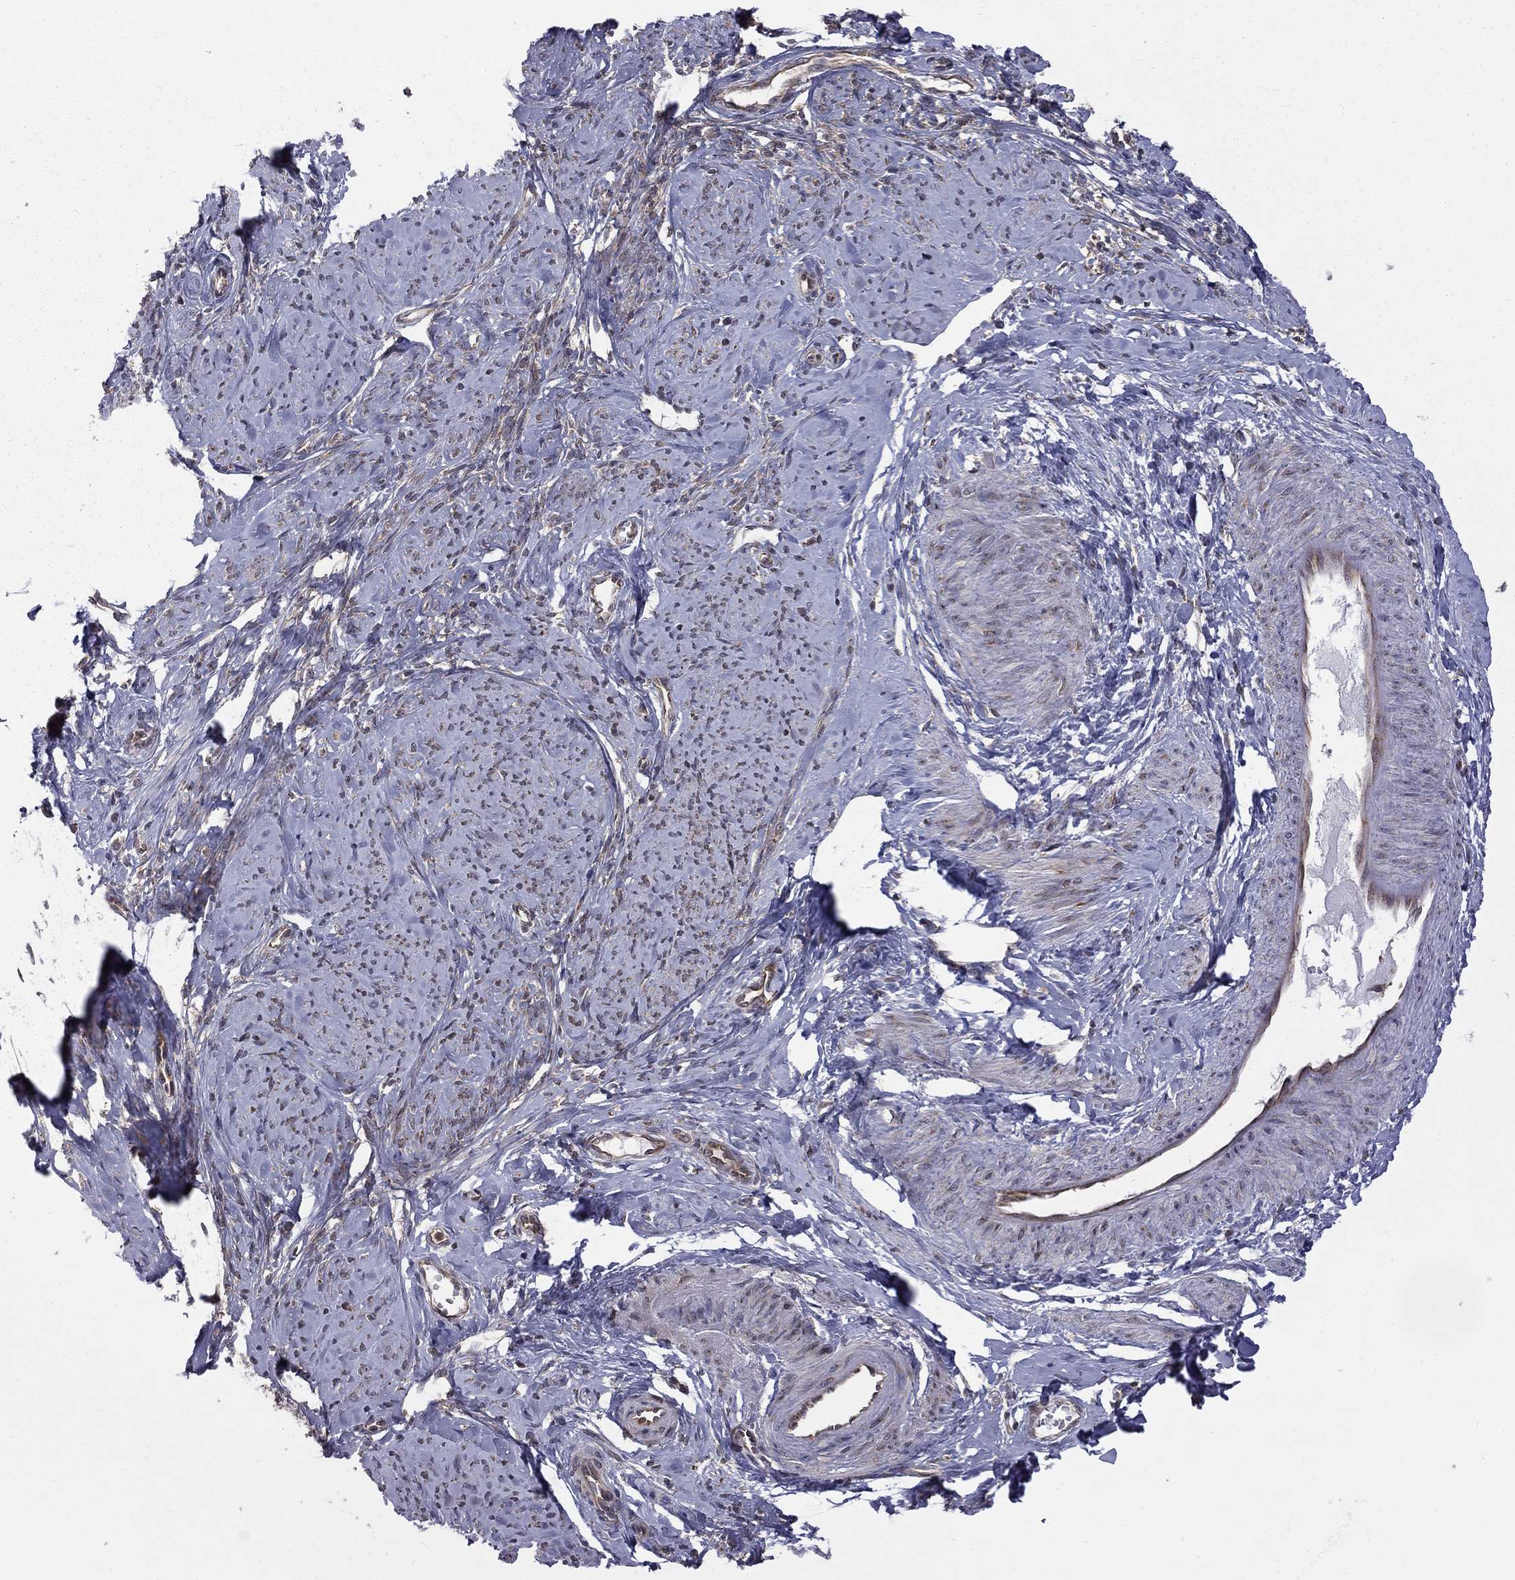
{"staining": {"intensity": "moderate", "quantity": "<25%", "location": "cytoplasmic/membranous"}, "tissue": "smooth muscle", "cell_type": "Smooth muscle cells", "image_type": "normal", "snomed": [{"axis": "morphology", "description": "Normal tissue, NOS"}, {"axis": "topography", "description": "Smooth muscle"}], "caption": "The image exhibits staining of normal smooth muscle, revealing moderate cytoplasmic/membranous protein expression (brown color) within smooth muscle cells. The staining is performed using DAB brown chromogen to label protein expression. The nuclei are counter-stained blue using hematoxylin.", "gene": "NAA50", "patient": {"sex": "female", "age": 48}}